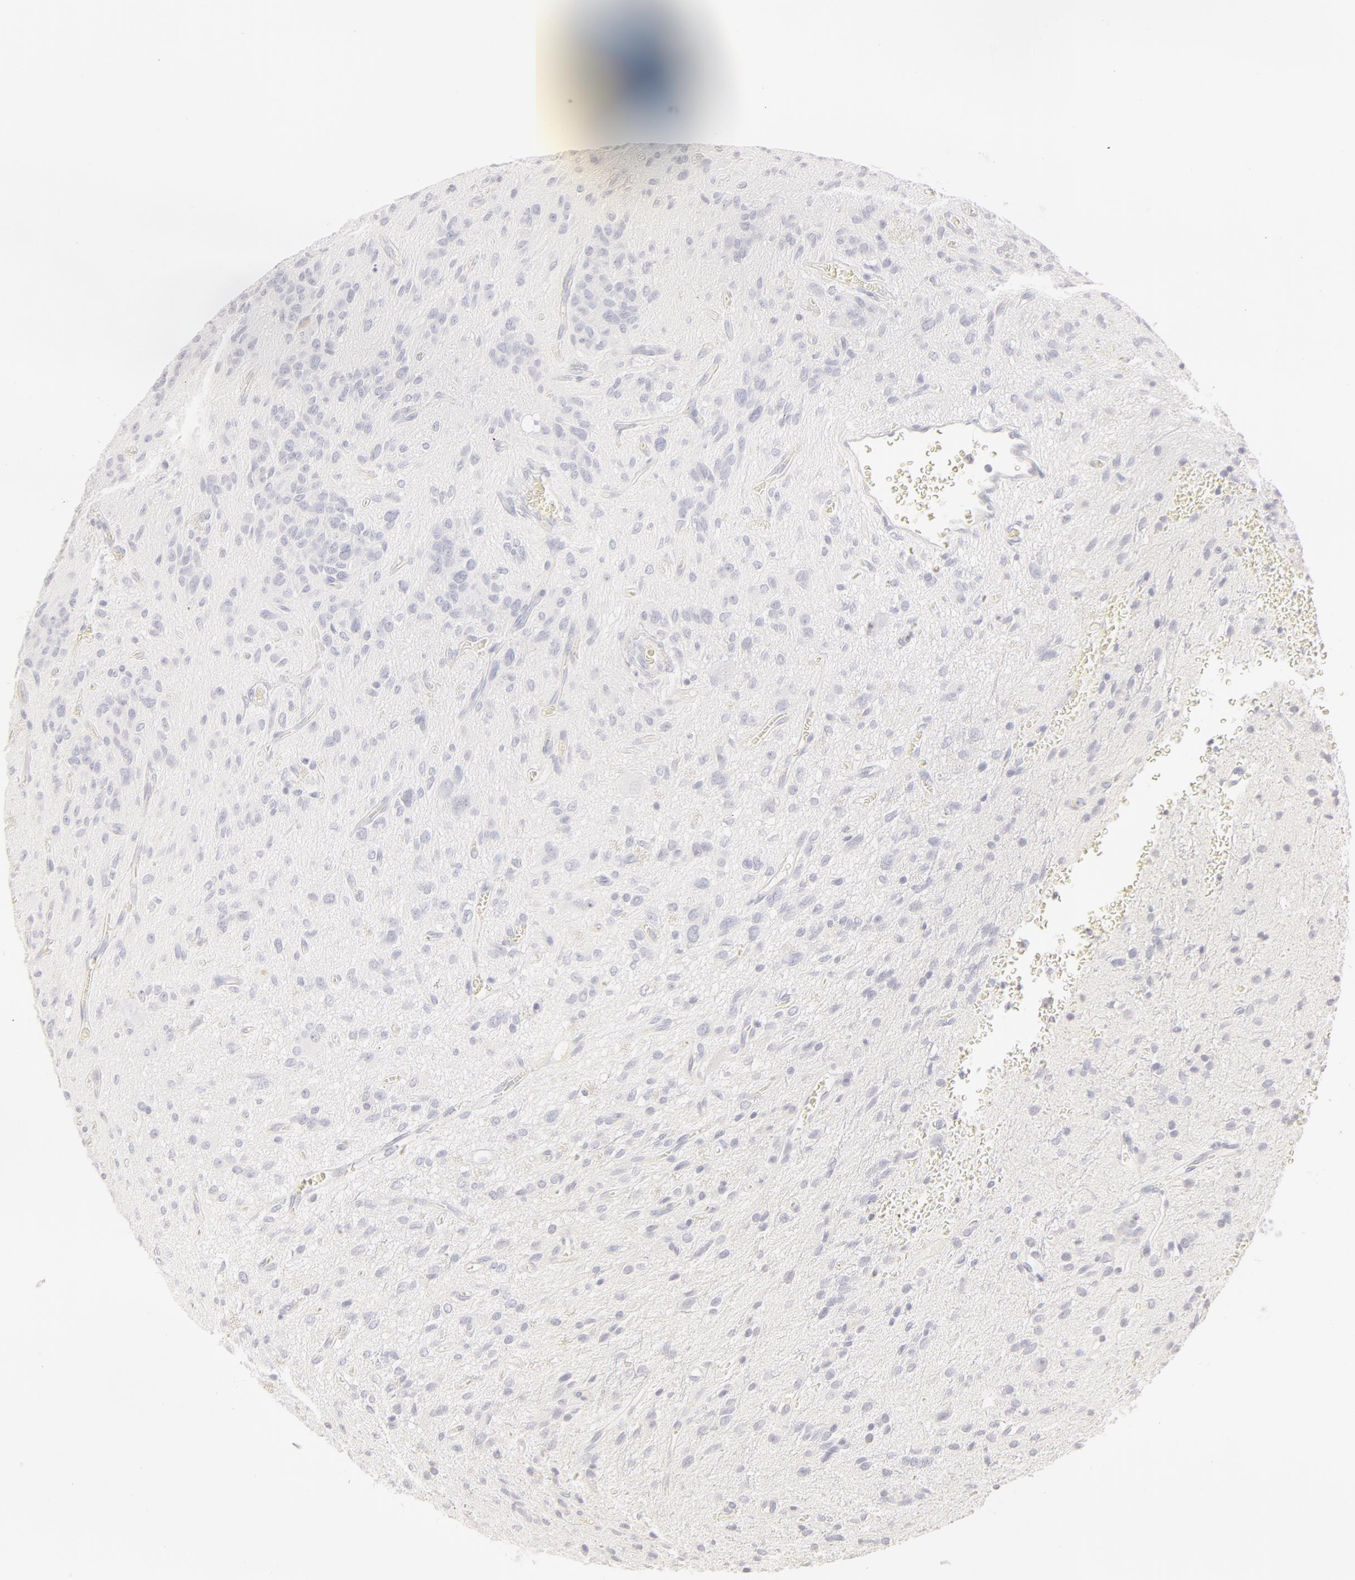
{"staining": {"intensity": "negative", "quantity": "none", "location": "none"}, "tissue": "glioma", "cell_type": "Tumor cells", "image_type": "cancer", "snomed": [{"axis": "morphology", "description": "Glioma, malignant, Low grade"}, {"axis": "topography", "description": "Brain"}], "caption": "Immunohistochemistry of human glioma demonstrates no positivity in tumor cells.", "gene": "LGALS7B", "patient": {"sex": "female", "age": 15}}